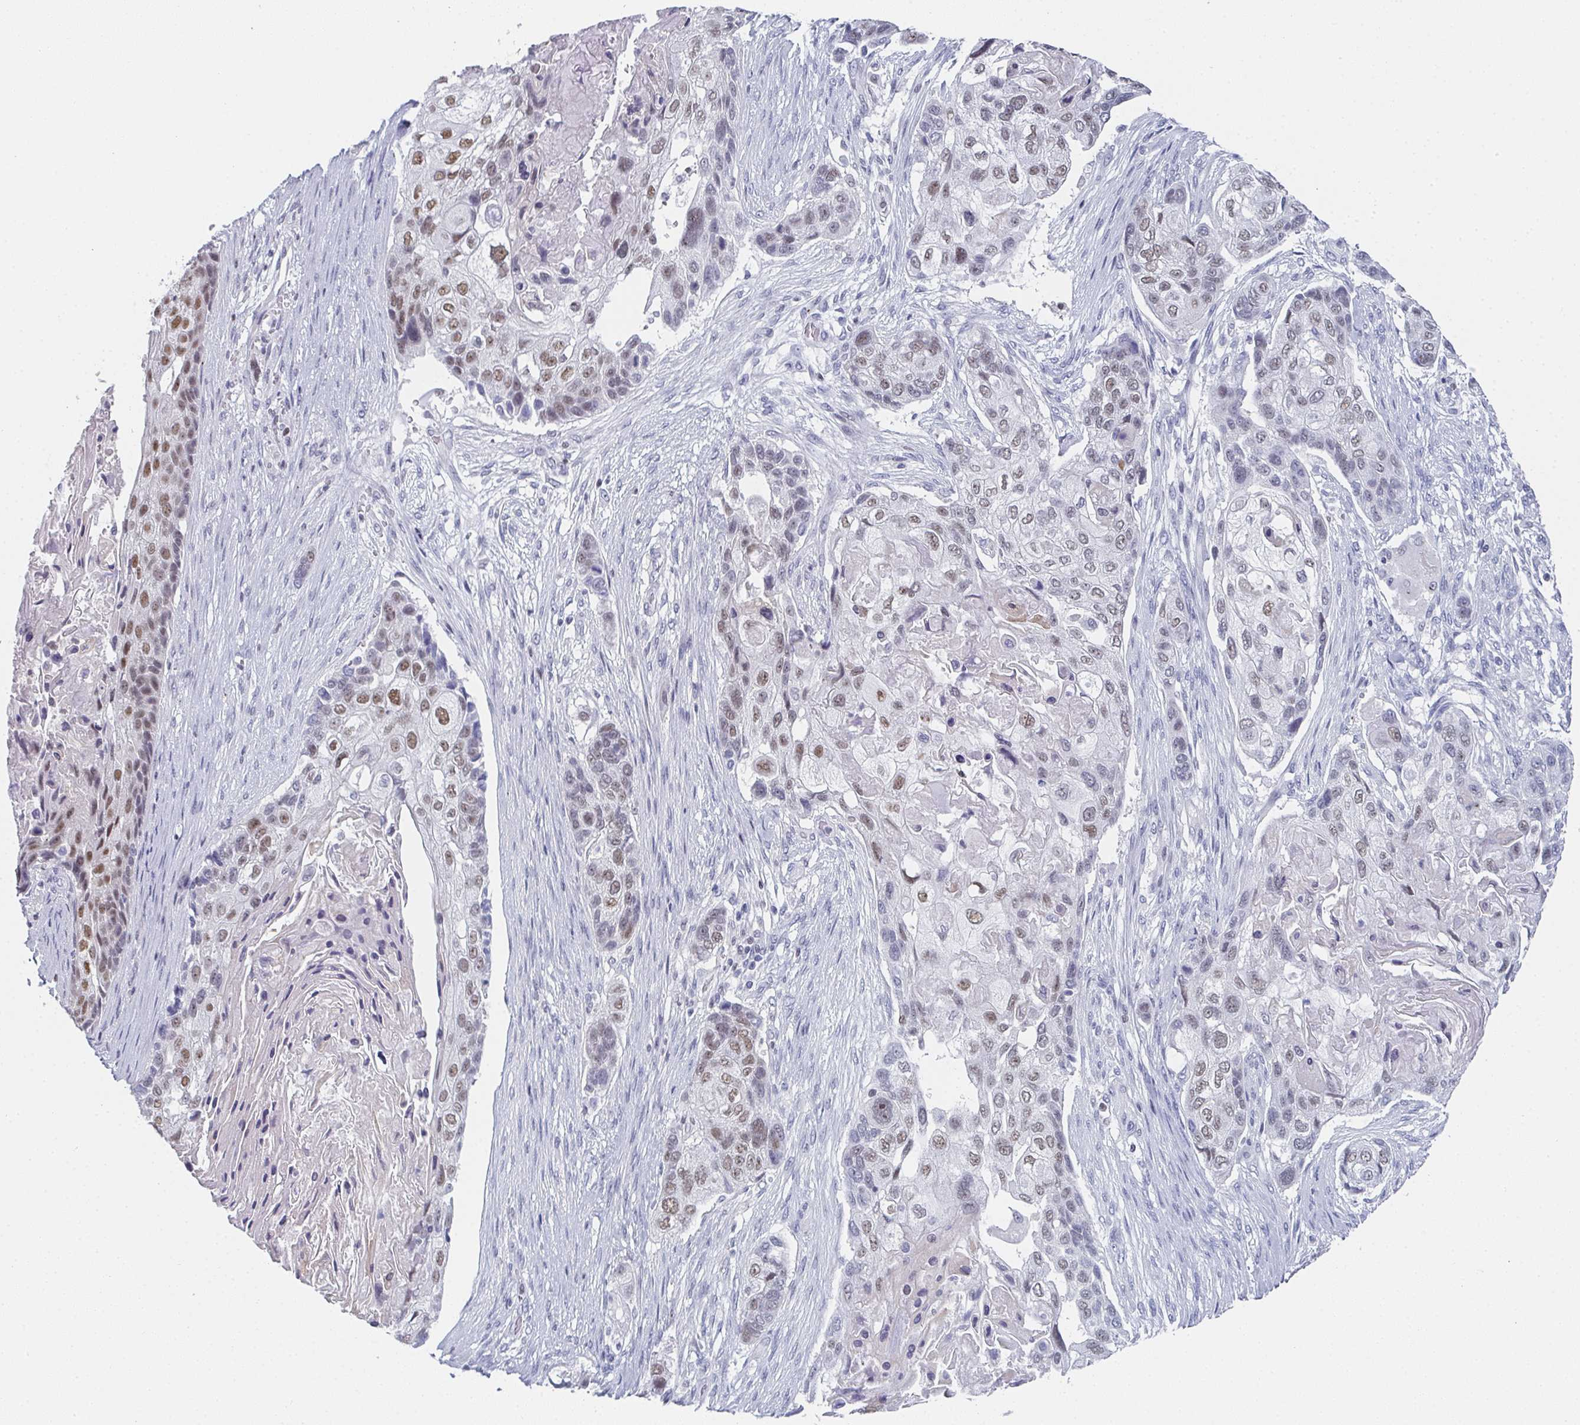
{"staining": {"intensity": "moderate", "quantity": "25%-75%", "location": "nuclear"}, "tissue": "lung cancer", "cell_type": "Tumor cells", "image_type": "cancer", "snomed": [{"axis": "morphology", "description": "Squamous cell carcinoma, NOS"}, {"axis": "topography", "description": "Lung"}], "caption": "A medium amount of moderate nuclear staining is present in about 25%-75% of tumor cells in lung cancer (squamous cell carcinoma) tissue.", "gene": "PYCR3", "patient": {"sex": "male", "age": 69}}